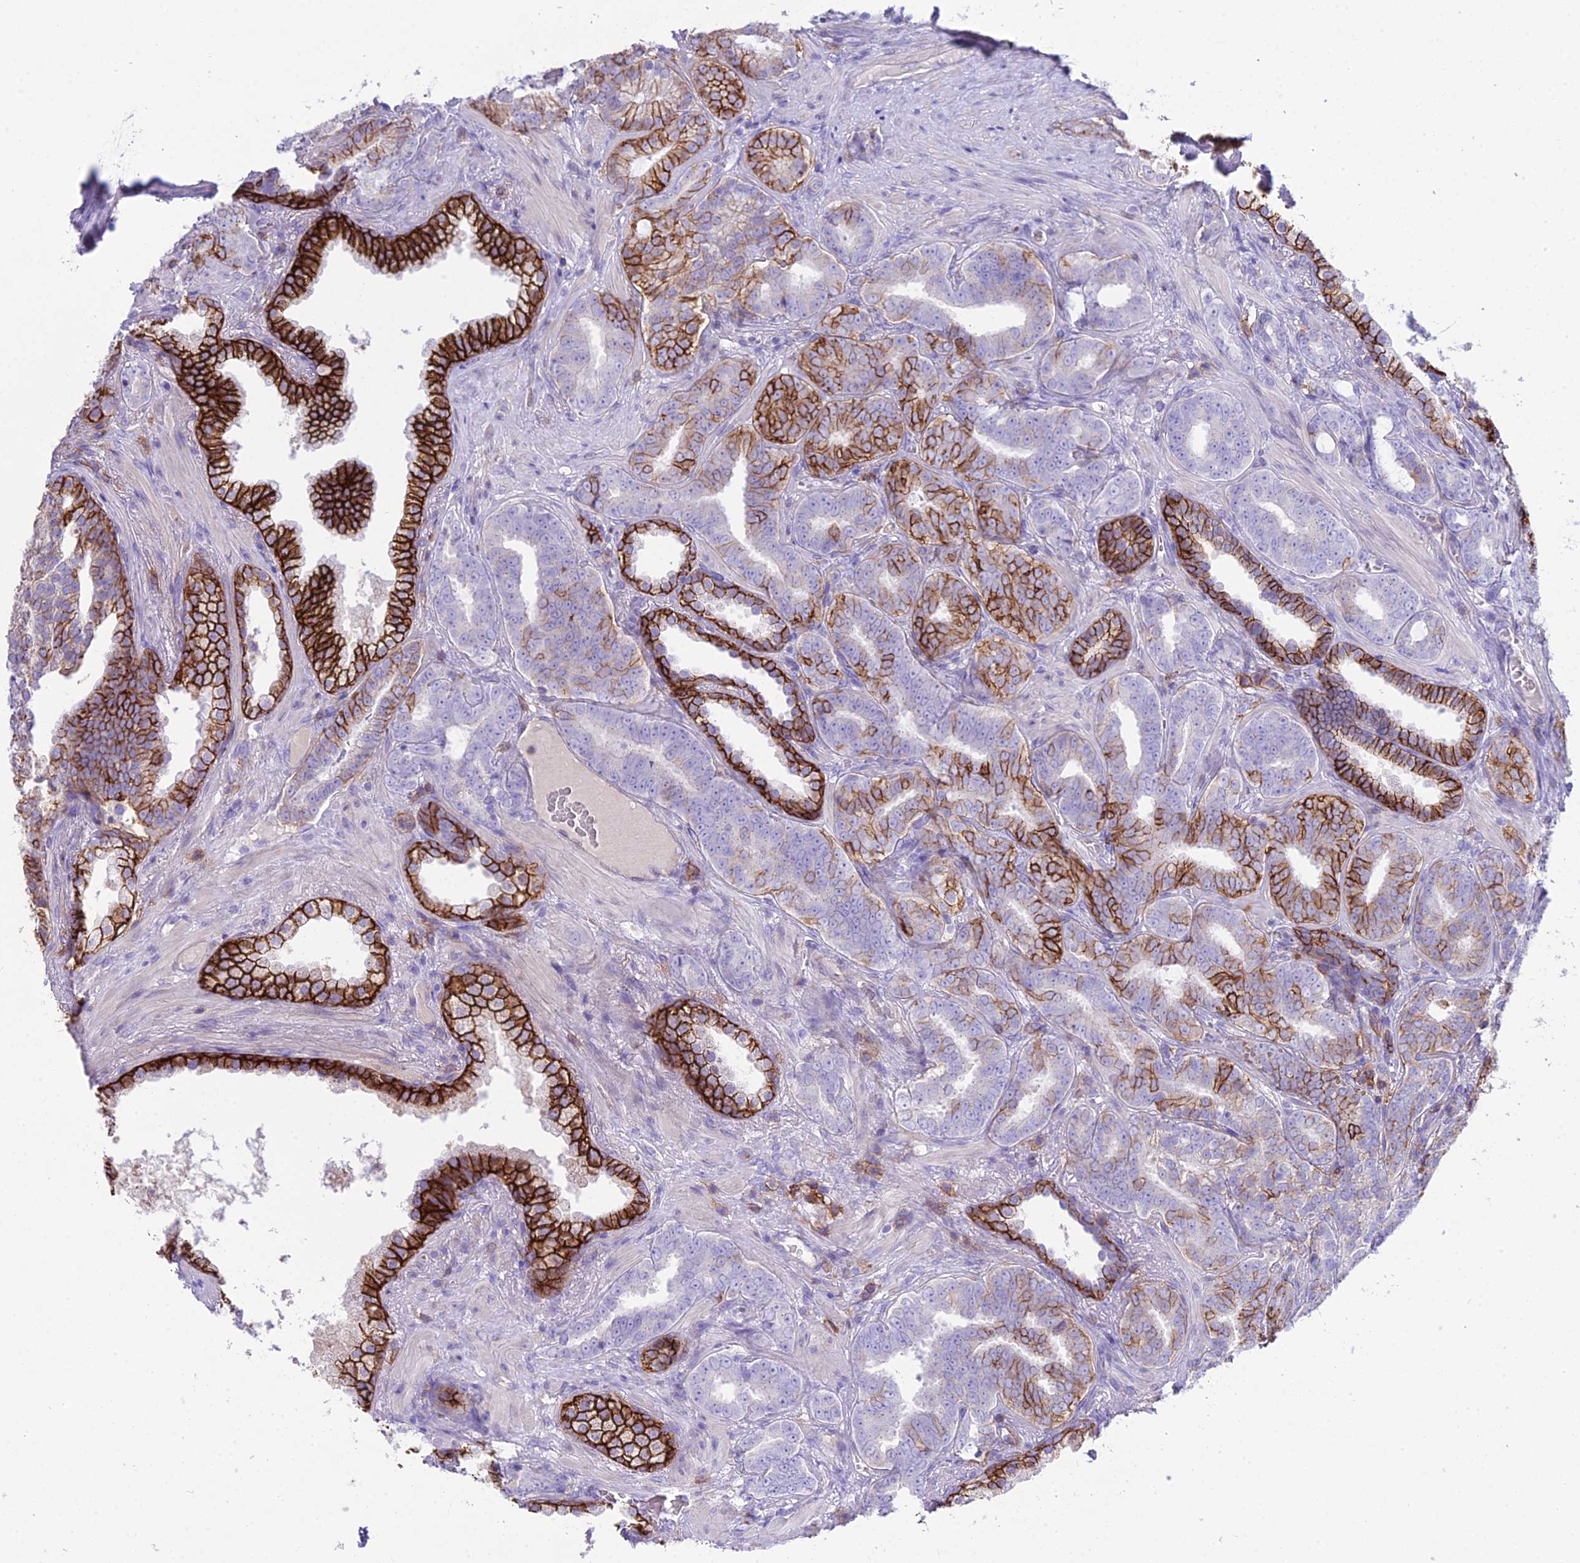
{"staining": {"intensity": "strong", "quantity": "25%-75%", "location": "cytoplasmic/membranous"}, "tissue": "prostate cancer", "cell_type": "Tumor cells", "image_type": "cancer", "snomed": [{"axis": "morphology", "description": "Adenocarcinoma, High grade"}, {"axis": "topography", "description": "Prostate and seminal vesicle, NOS"}], "caption": "Brown immunohistochemical staining in human prostate cancer (adenocarcinoma (high-grade)) shows strong cytoplasmic/membranous positivity in approximately 25%-75% of tumor cells. (DAB IHC, brown staining for protein, blue staining for nuclei).", "gene": "OR1Q1", "patient": {"sex": "male", "age": 67}}